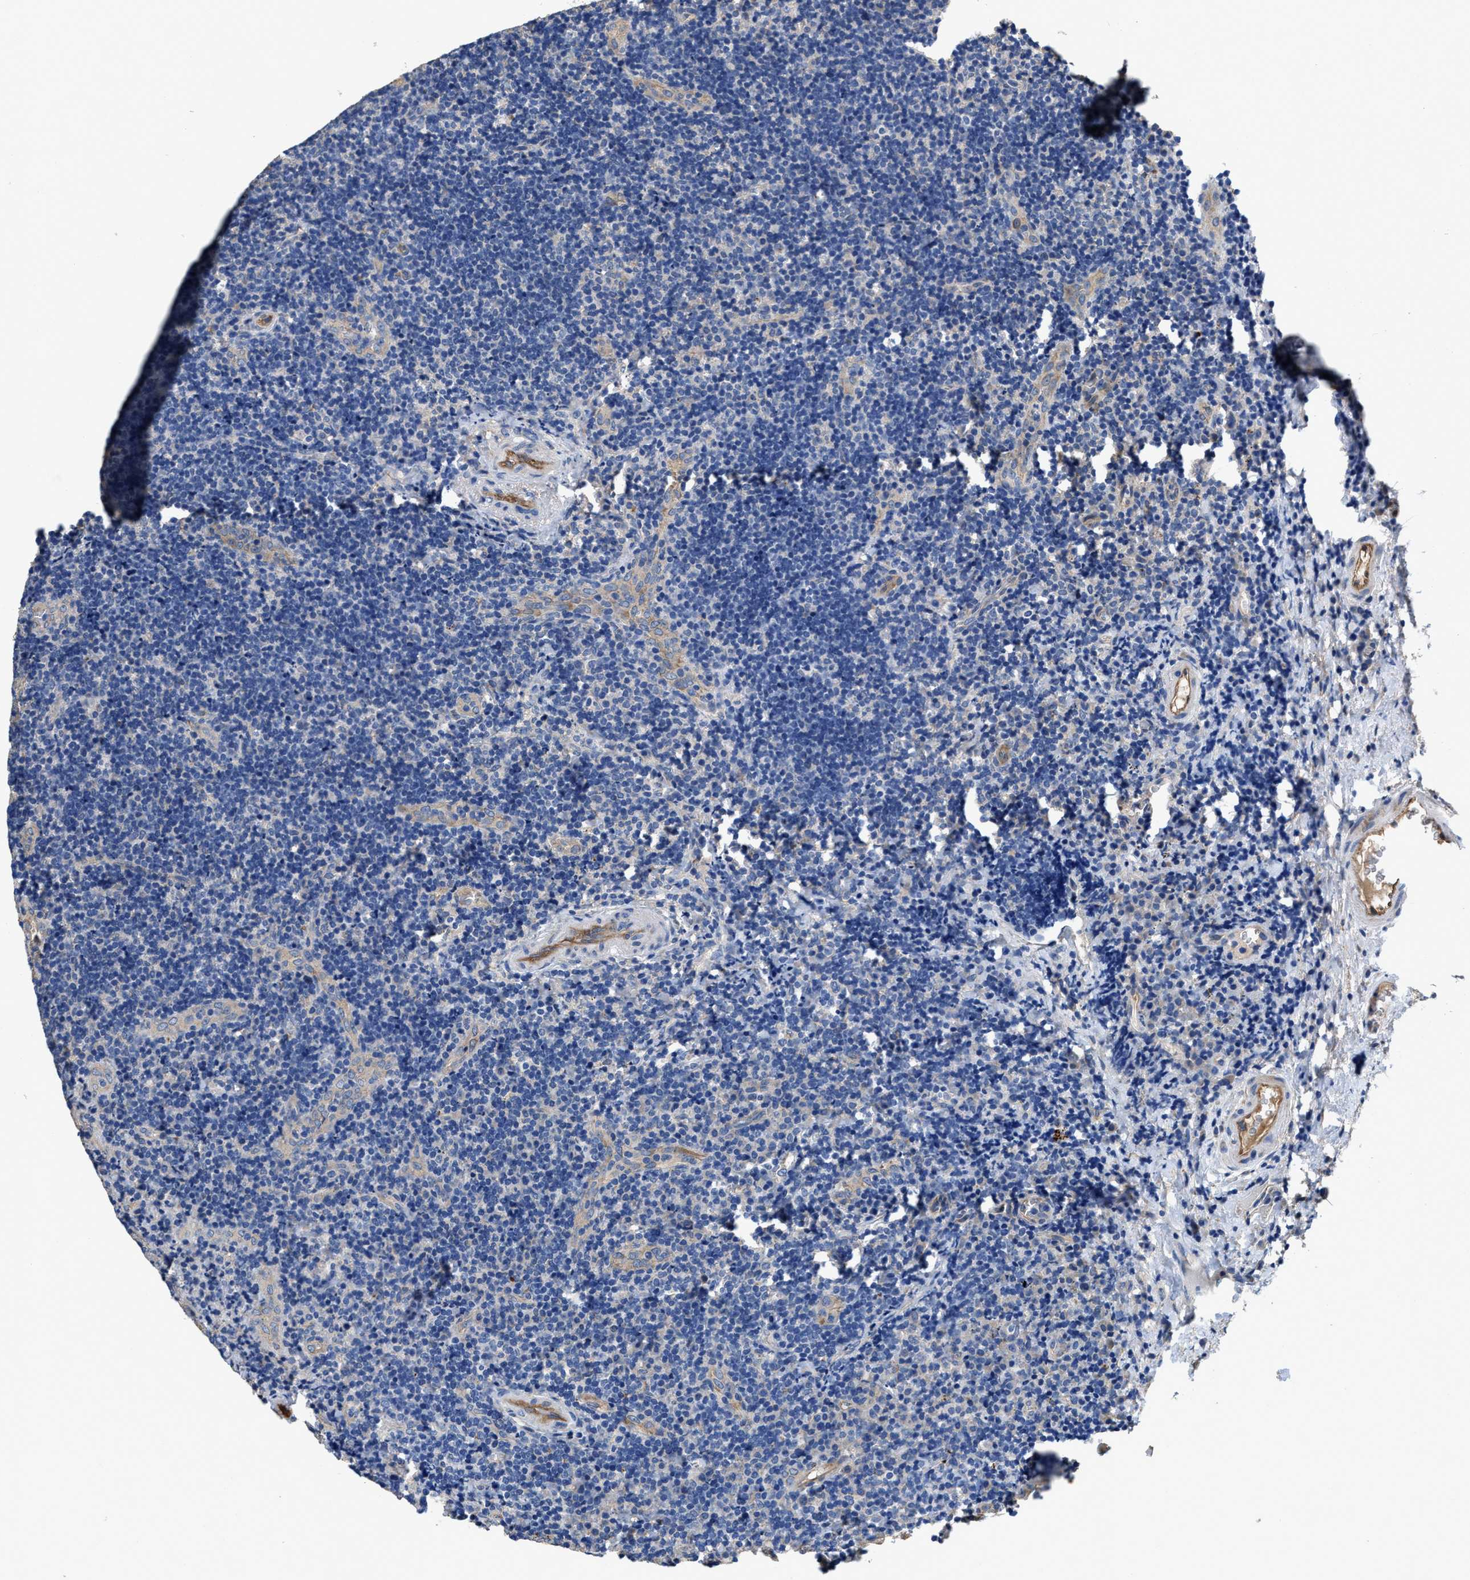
{"staining": {"intensity": "negative", "quantity": "none", "location": "none"}, "tissue": "lymphoma", "cell_type": "Tumor cells", "image_type": "cancer", "snomed": [{"axis": "morphology", "description": "Malignant lymphoma, non-Hodgkin's type, High grade"}, {"axis": "topography", "description": "Tonsil"}], "caption": "An immunohistochemistry (IHC) photomicrograph of high-grade malignant lymphoma, non-Hodgkin's type is shown. There is no staining in tumor cells of high-grade malignant lymphoma, non-Hodgkin's type. Brightfield microscopy of immunohistochemistry (IHC) stained with DAB (brown) and hematoxylin (blue), captured at high magnification.", "gene": "PEG10", "patient": {"sex": "female", "age": 36}}